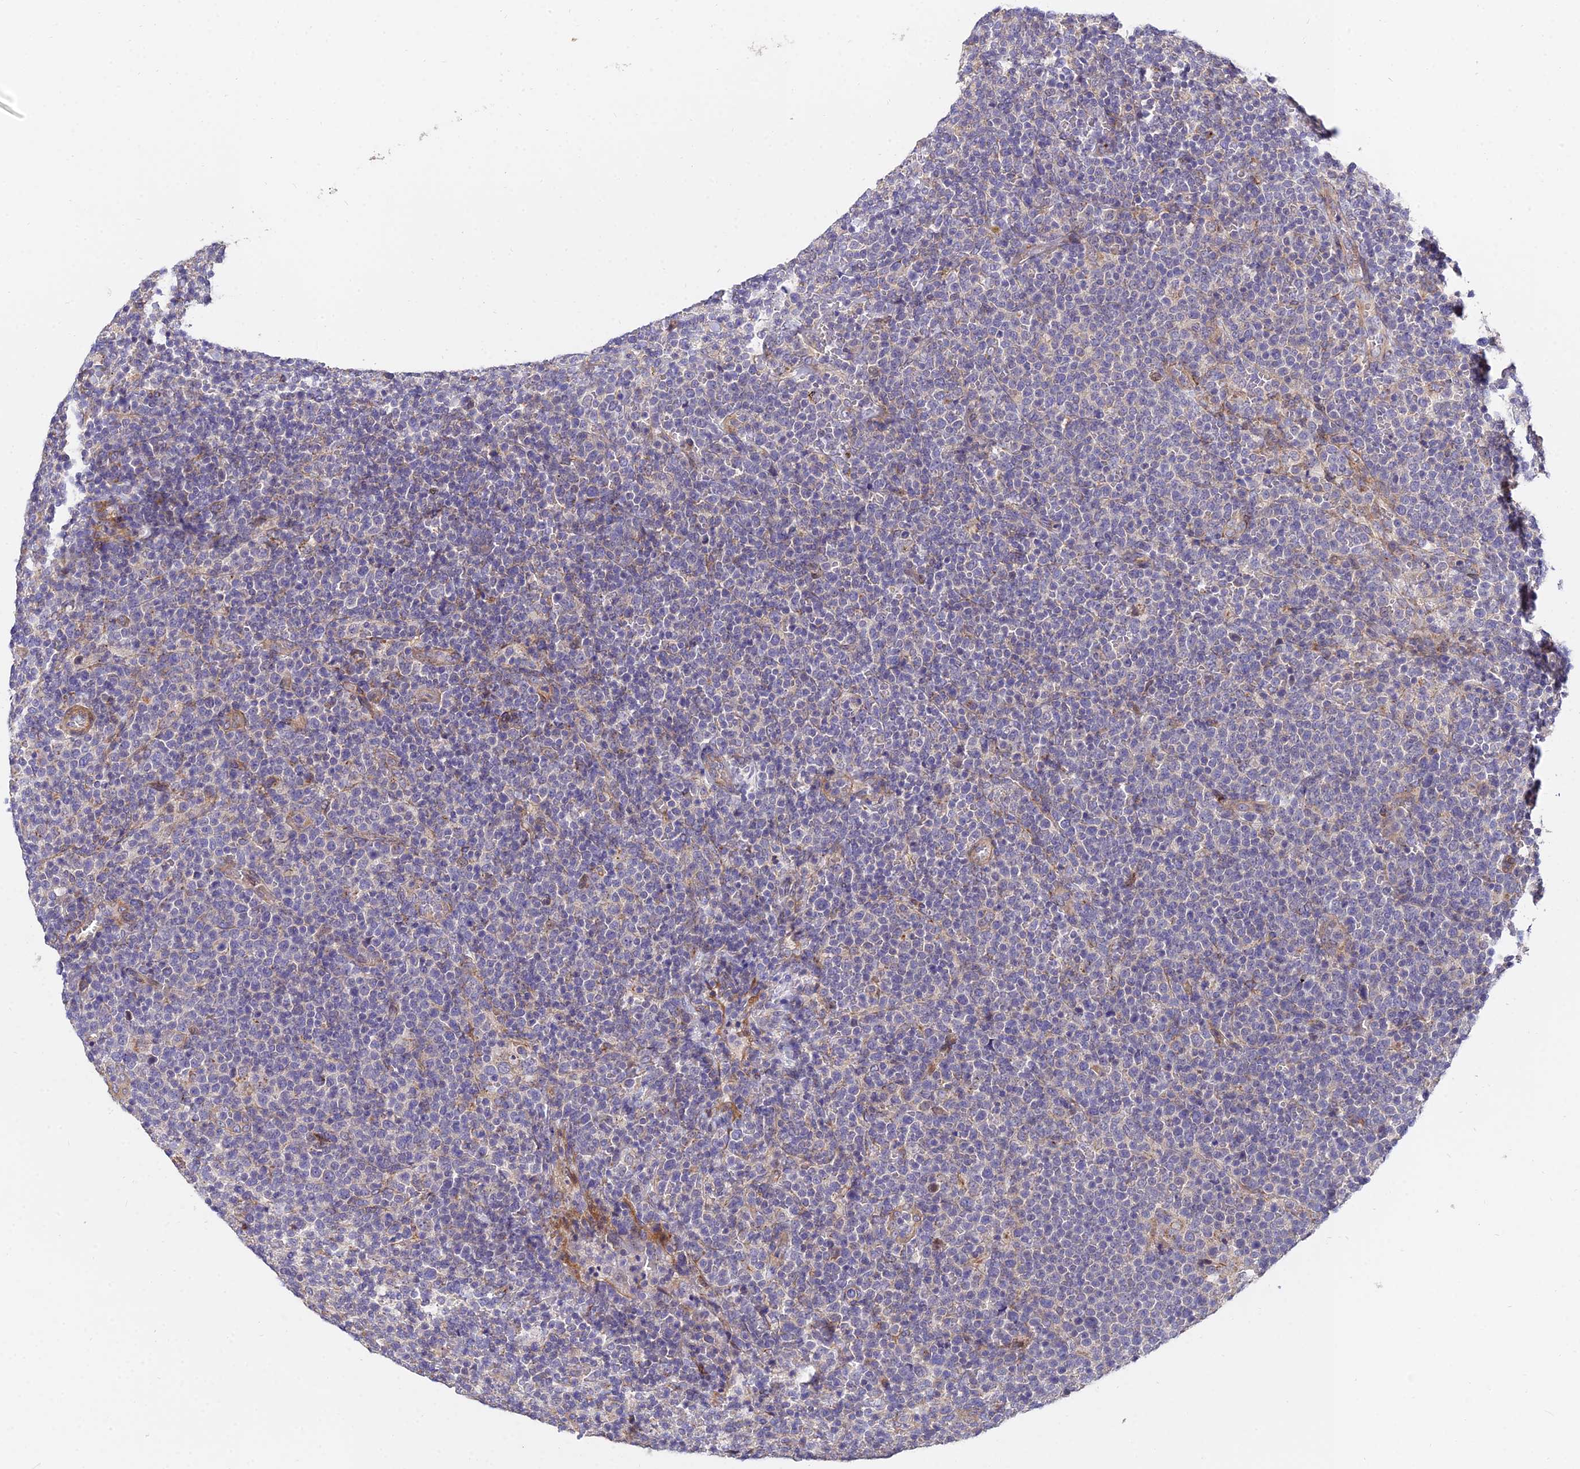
{"staining": {"intensity": "negative", "quantity": "none", "location": "none"}, "tissue": "lymphoma", "cell_type": "Tumor cells", "image_type": "cancer", "snomed": [{"axis": "morphology", "description": "Malignant lymphoma, non-Hodgkin's type, High grade"}, {"axis": "topography", "description": "Lymph node"}], "caption": "Malignant lymphoma, non-Hodgkin's type (high-grade) was stained to show a protein in brown. There is no significant expression in tumor cells.", "gene": "ARL8B", "patient": {"sex": "male", "age": 61}}